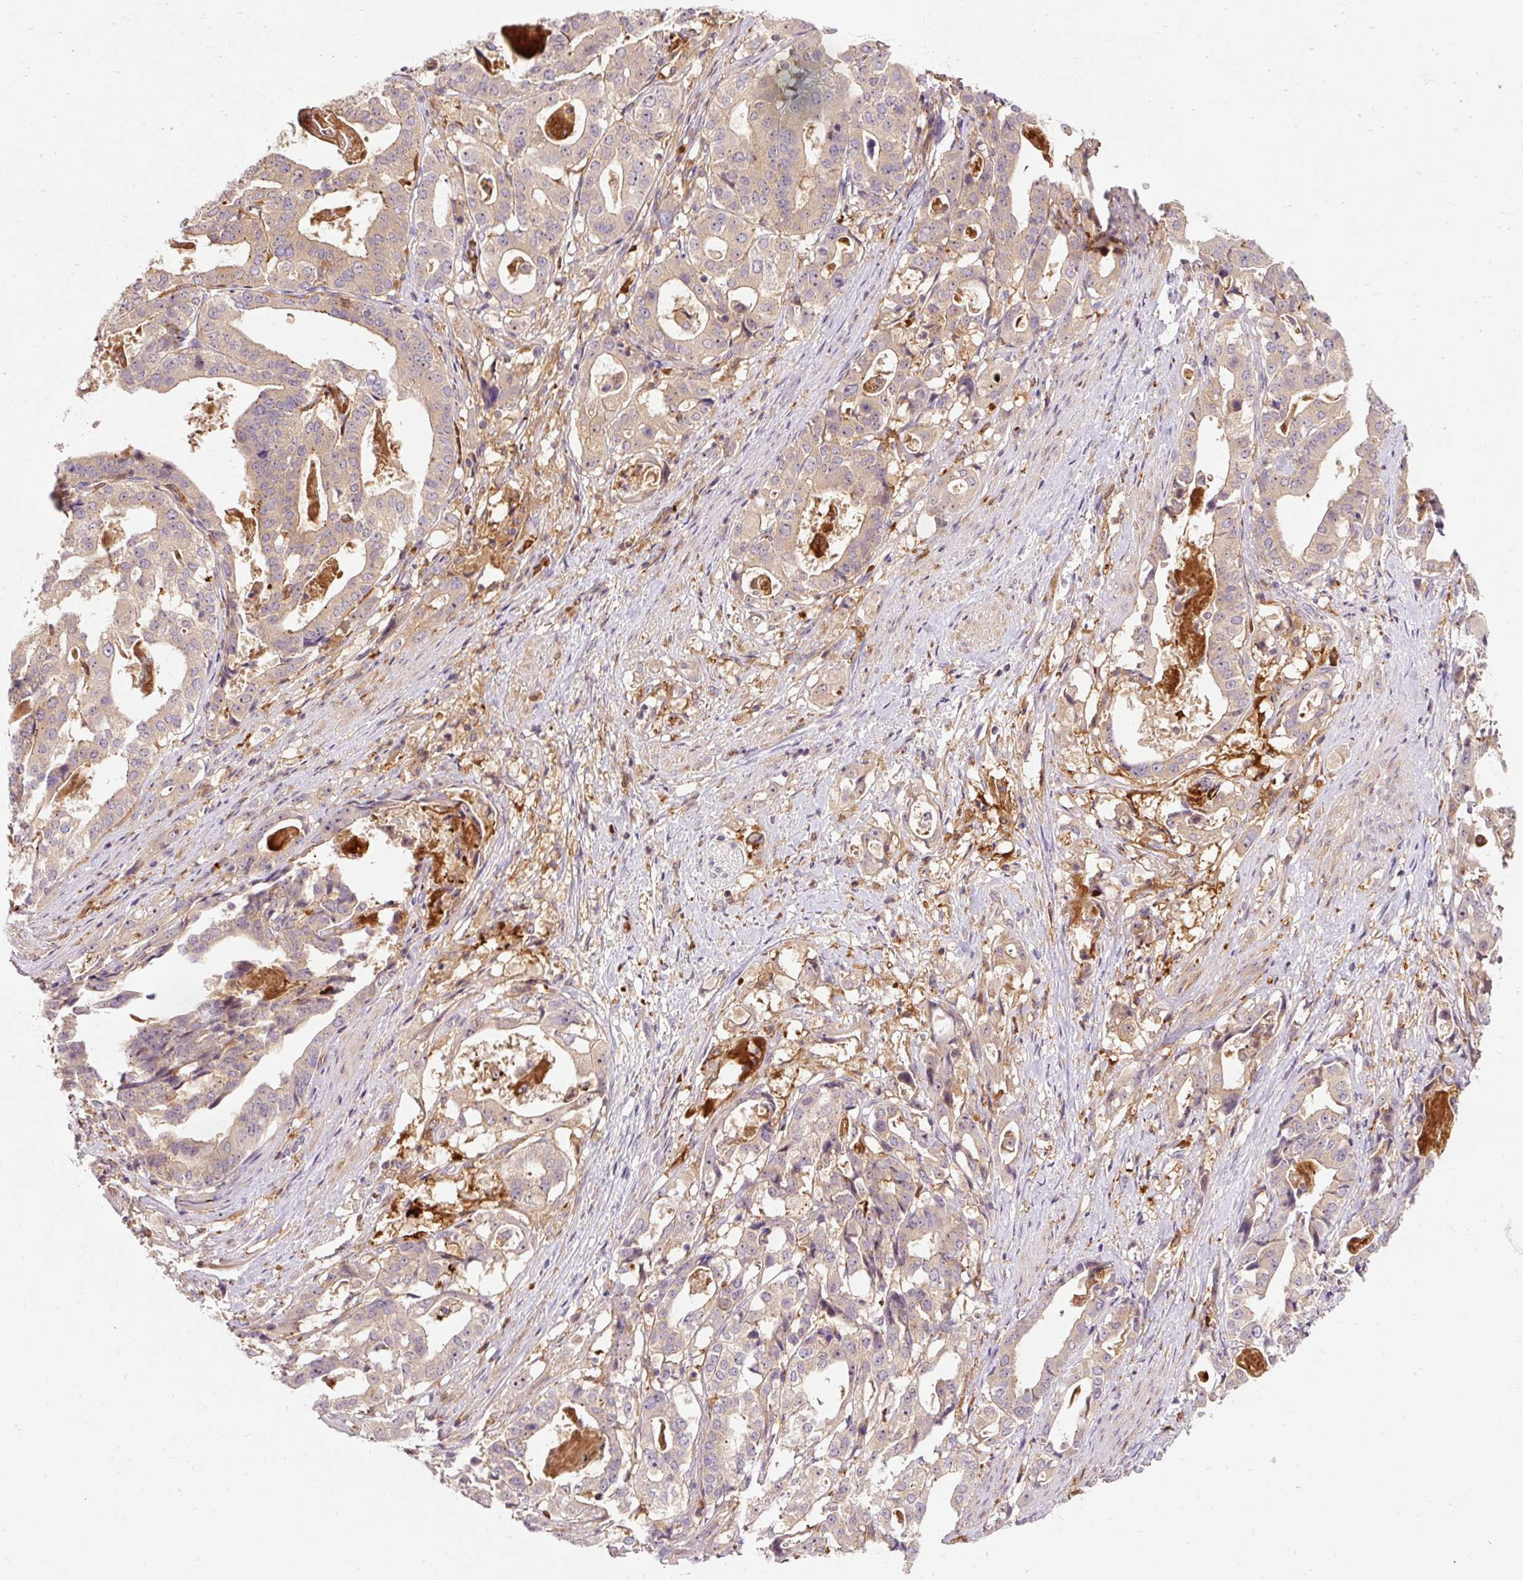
{"staining": {"intensity": "weak", "quantity": "25%-75%", "location": "cytoplasmic/membranous"}, "tissue": "stomach cancer", "cell_type": "Tumor cells", "image_type": "cancer", "snomed": [{"axis": "morphology", "description": "Adenocarcinoma, NOS"}, {"axis": "topography", "description": "Stomach"}], "caption": "Human stomach cancer stained with a protein marker exhibits weak staining in tumor cells.", "gene": "CEBPZ", "patient": {"sex": "male", "age": 48}}